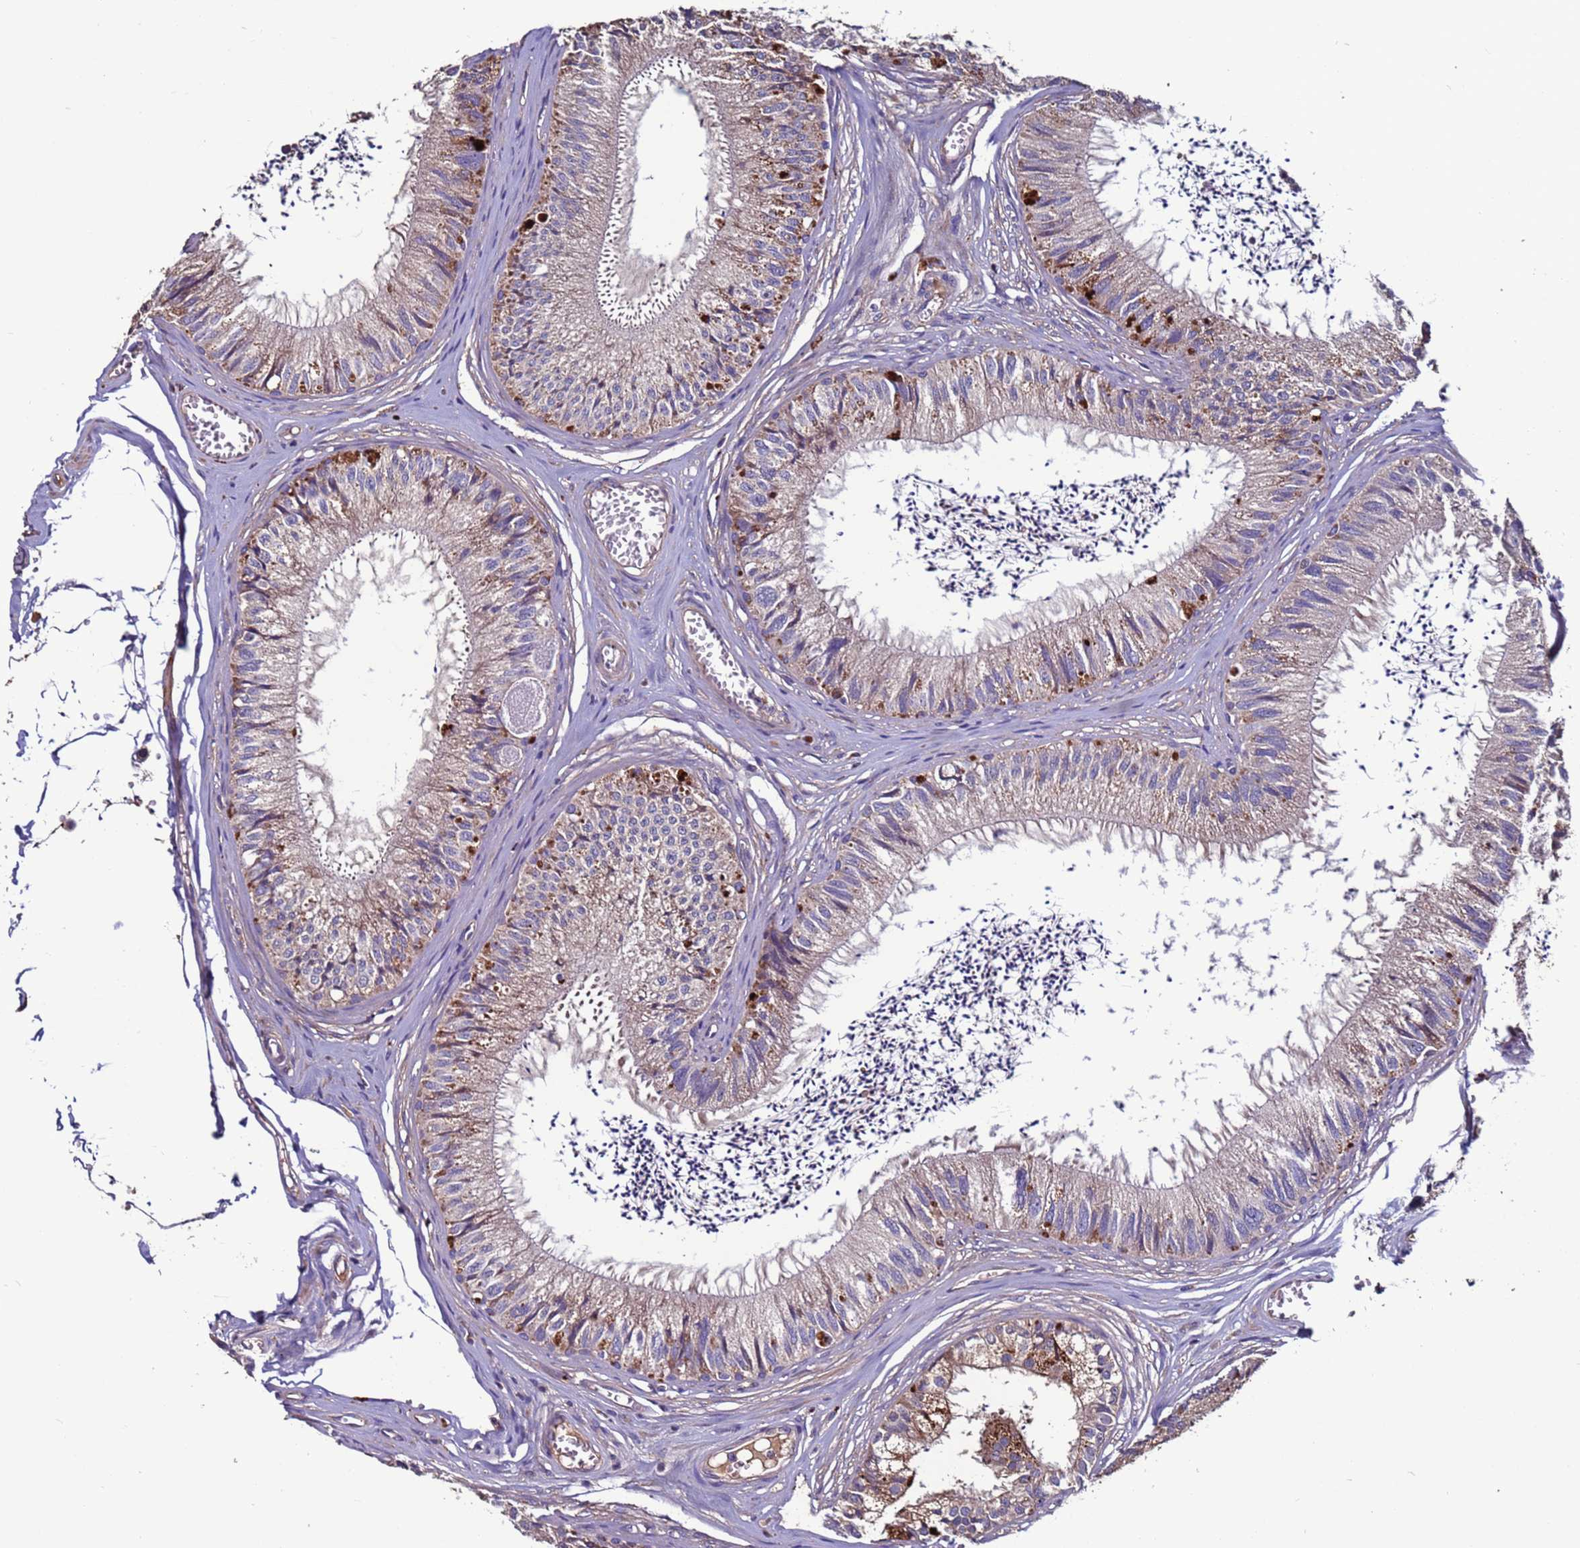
{"staining": {"intensity": "moderate", "quantity": "25%-75%", "location": "cytoplasmic/membranous"}, "tissue": "epididymis", "cell_type": "Glandular cells", "image_type": "normal", "snomed": [{"axis": "morphology", "description": "Normal tissue, NOS"}, {"axis": "topography", "description": "Epididymis"}], "caption": "Protein expression by immunohistochemistry demonstrates moderate cytoplasmic/membranous staining in approximately 25%-75% of glandular cells in unremarkable epididymis. Immunohistochemistry (ihc) stains the protein in brown and the nuclei are stained blue.", "gene": "CEP55", "patient": {"sex": "male", "age": 79}}